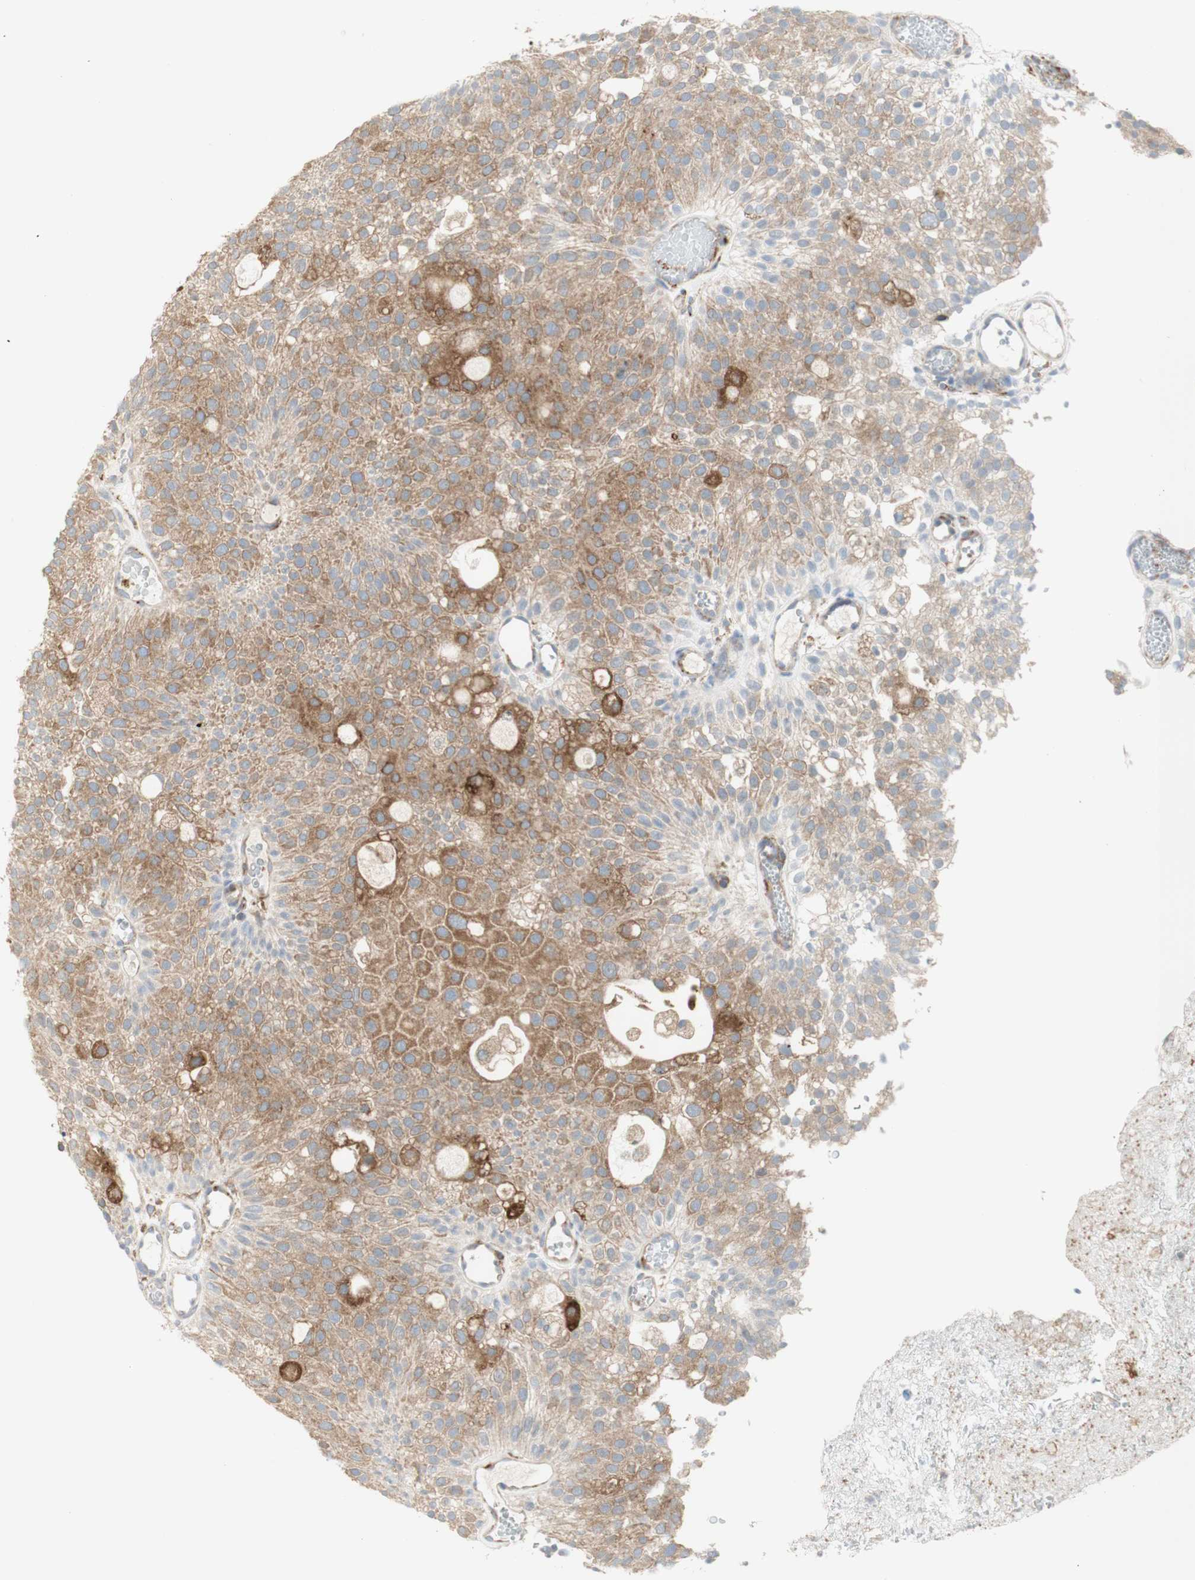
{"staining": {"intensity": "moderate", "quantity": ">75%", "location": "cytoplasmic/membranous"}, "tissue": "urothelial cancer", "cell_type": "Tumor cells", "image_type": "cancer", "snomed": [{"axis": "morphology", "description": "Urothelial carcinoma, Low grade"}, {"axis": "topography", "description": "Urinary bladder"}], "caption": "Urothelial carcinoma (low-grade) stained with immunohistochemistry shows moderate cytoplasmic/membranous staining in approximately >75% of tumor cells.", "gene": "MANF", "patient": {"sex": "male", "age": 78}}